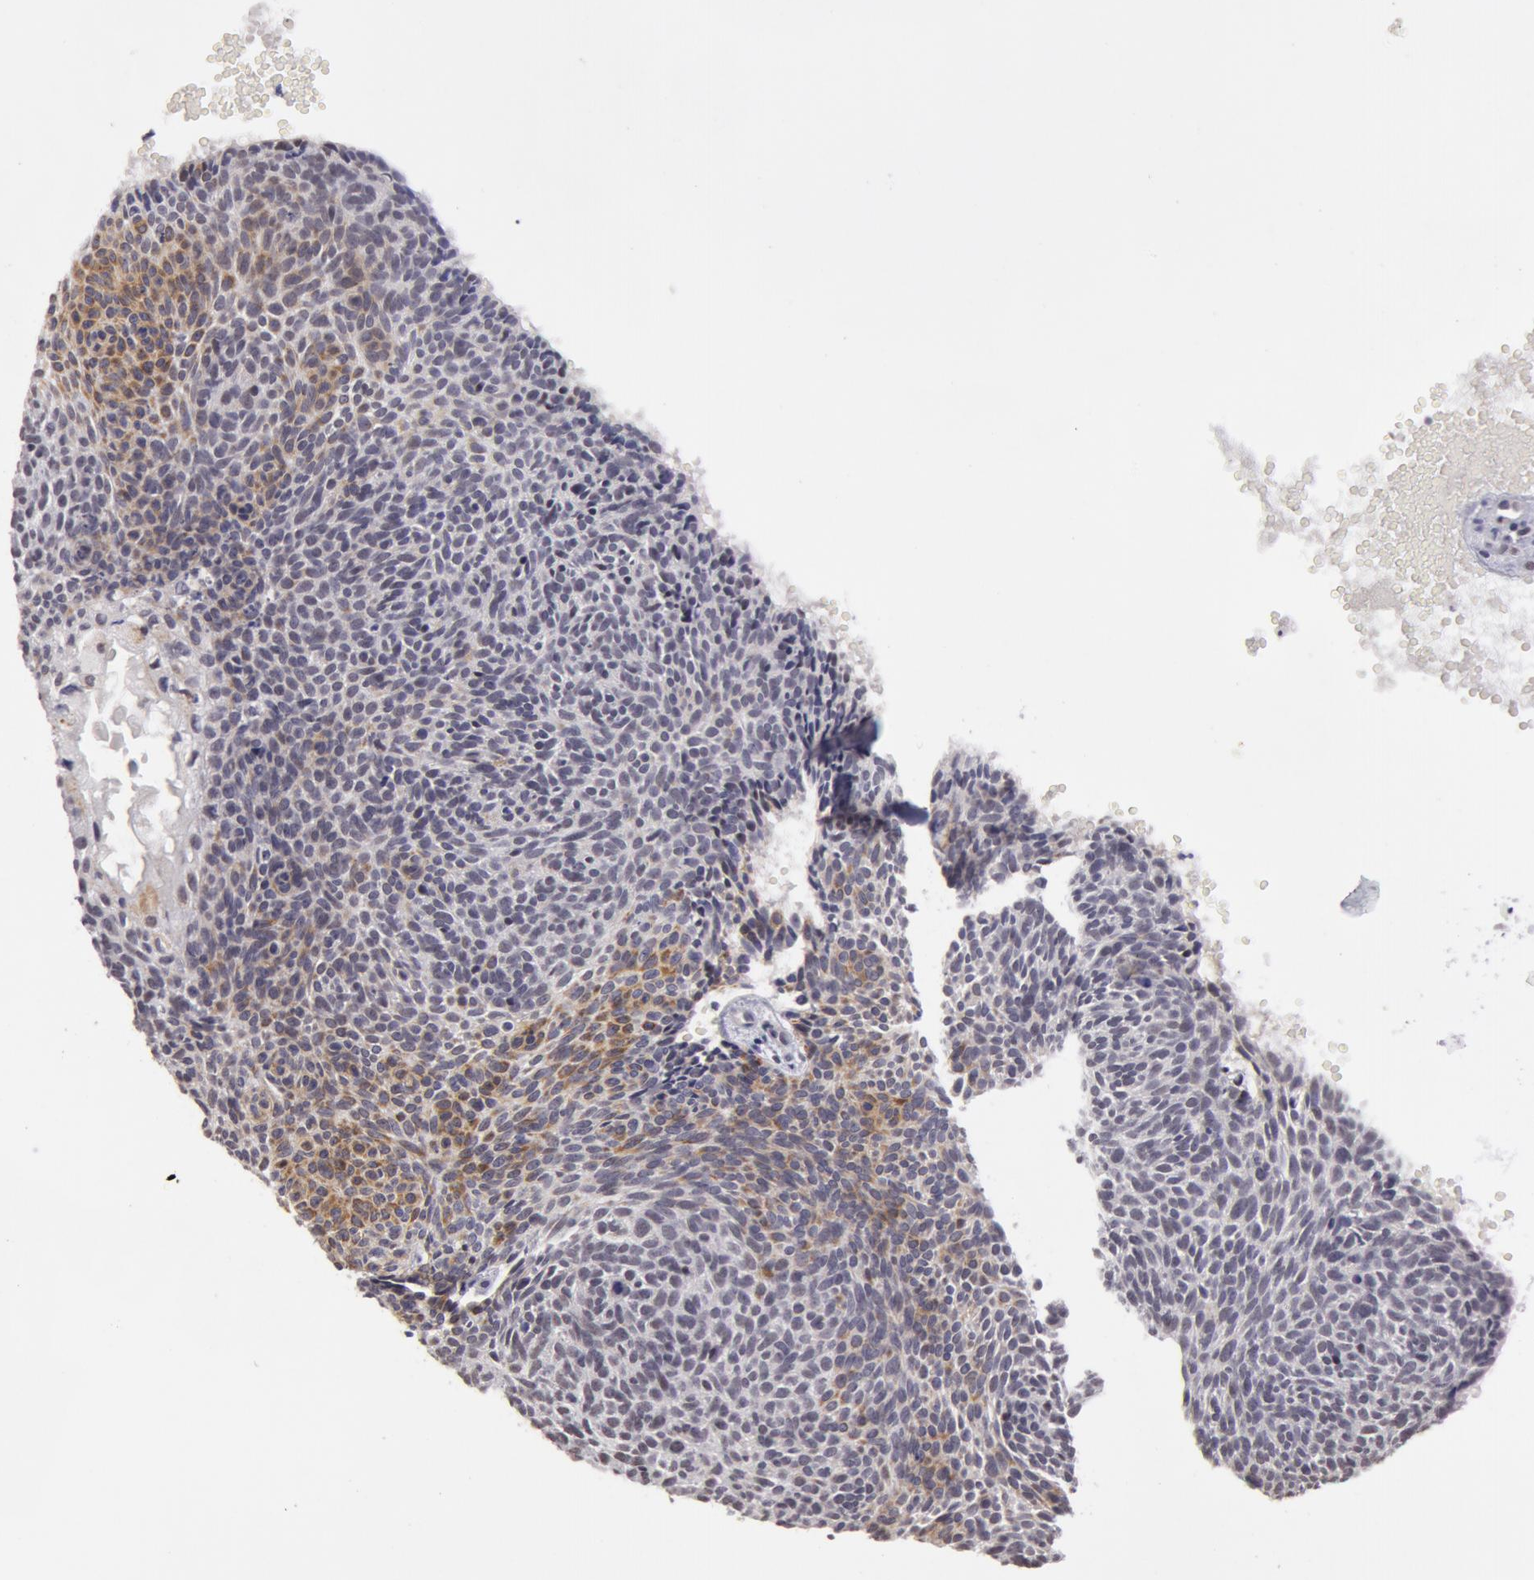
{"staining": {"intensity": "moderate", "quantity": "25%-75%", "location": "cytoplasmic/membranous"}, "tissue": "skin cancer", "cell_type": "Tumor cells", "image_type": "cancer", "snomed": [{"axis": "morphology", "description": "Basal cell carcinoma"}, {"axis": "topography", "description": "Skin"}], "caption": "High-power microscopy captured an immunohistochemistry (IHC) histopathology image of skin basal cell carcinoma, revealing moderate cytoplasmic/membranous expression in about 25%-75% of tumor cells. (DAB IHC, brown staining for protein, blue staining for nuclei).", "gene": "VRTN", "patient": {"sex": "male", "age": 84}}